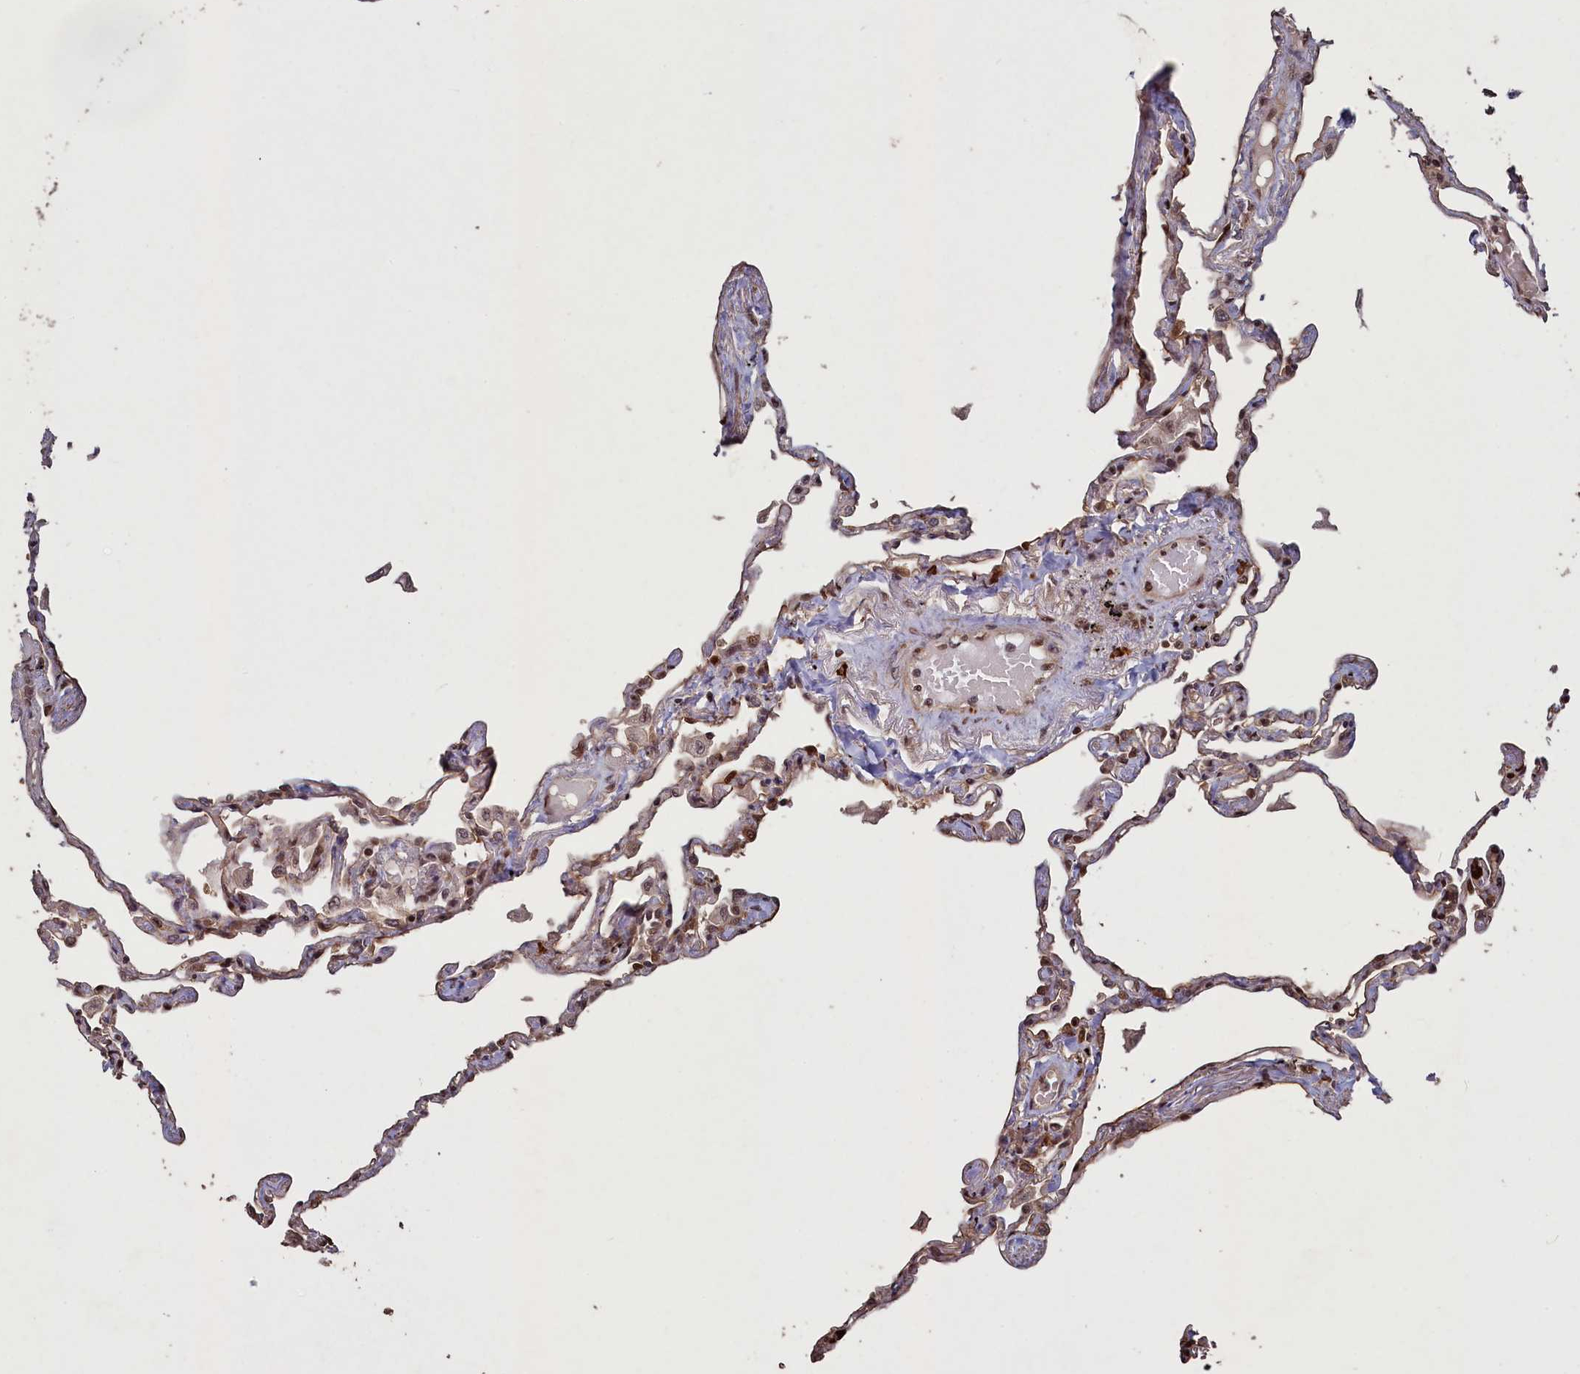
{"staining": {"intensity": "moderate", "quantity": ">75%", "location": "cytoplasmic/membranous,nuclear"}, "tissue": "lung", "cell_type": "Alveolar cells", "image_type": "normal", "snomed": [{"axis": "morphology", "description": "Normal tissue, NOS"}, {"axis": "topography", "description": "Lung"}], "caption": "Immunohistochemistry of unremarkable human lung displays medium levels of moderate cytoplasmic/membranous,nuclear staining in approximately >75% of alveolar cells.", "gene": "NAE1", "patient": {"sex": "female", "age": 67}}